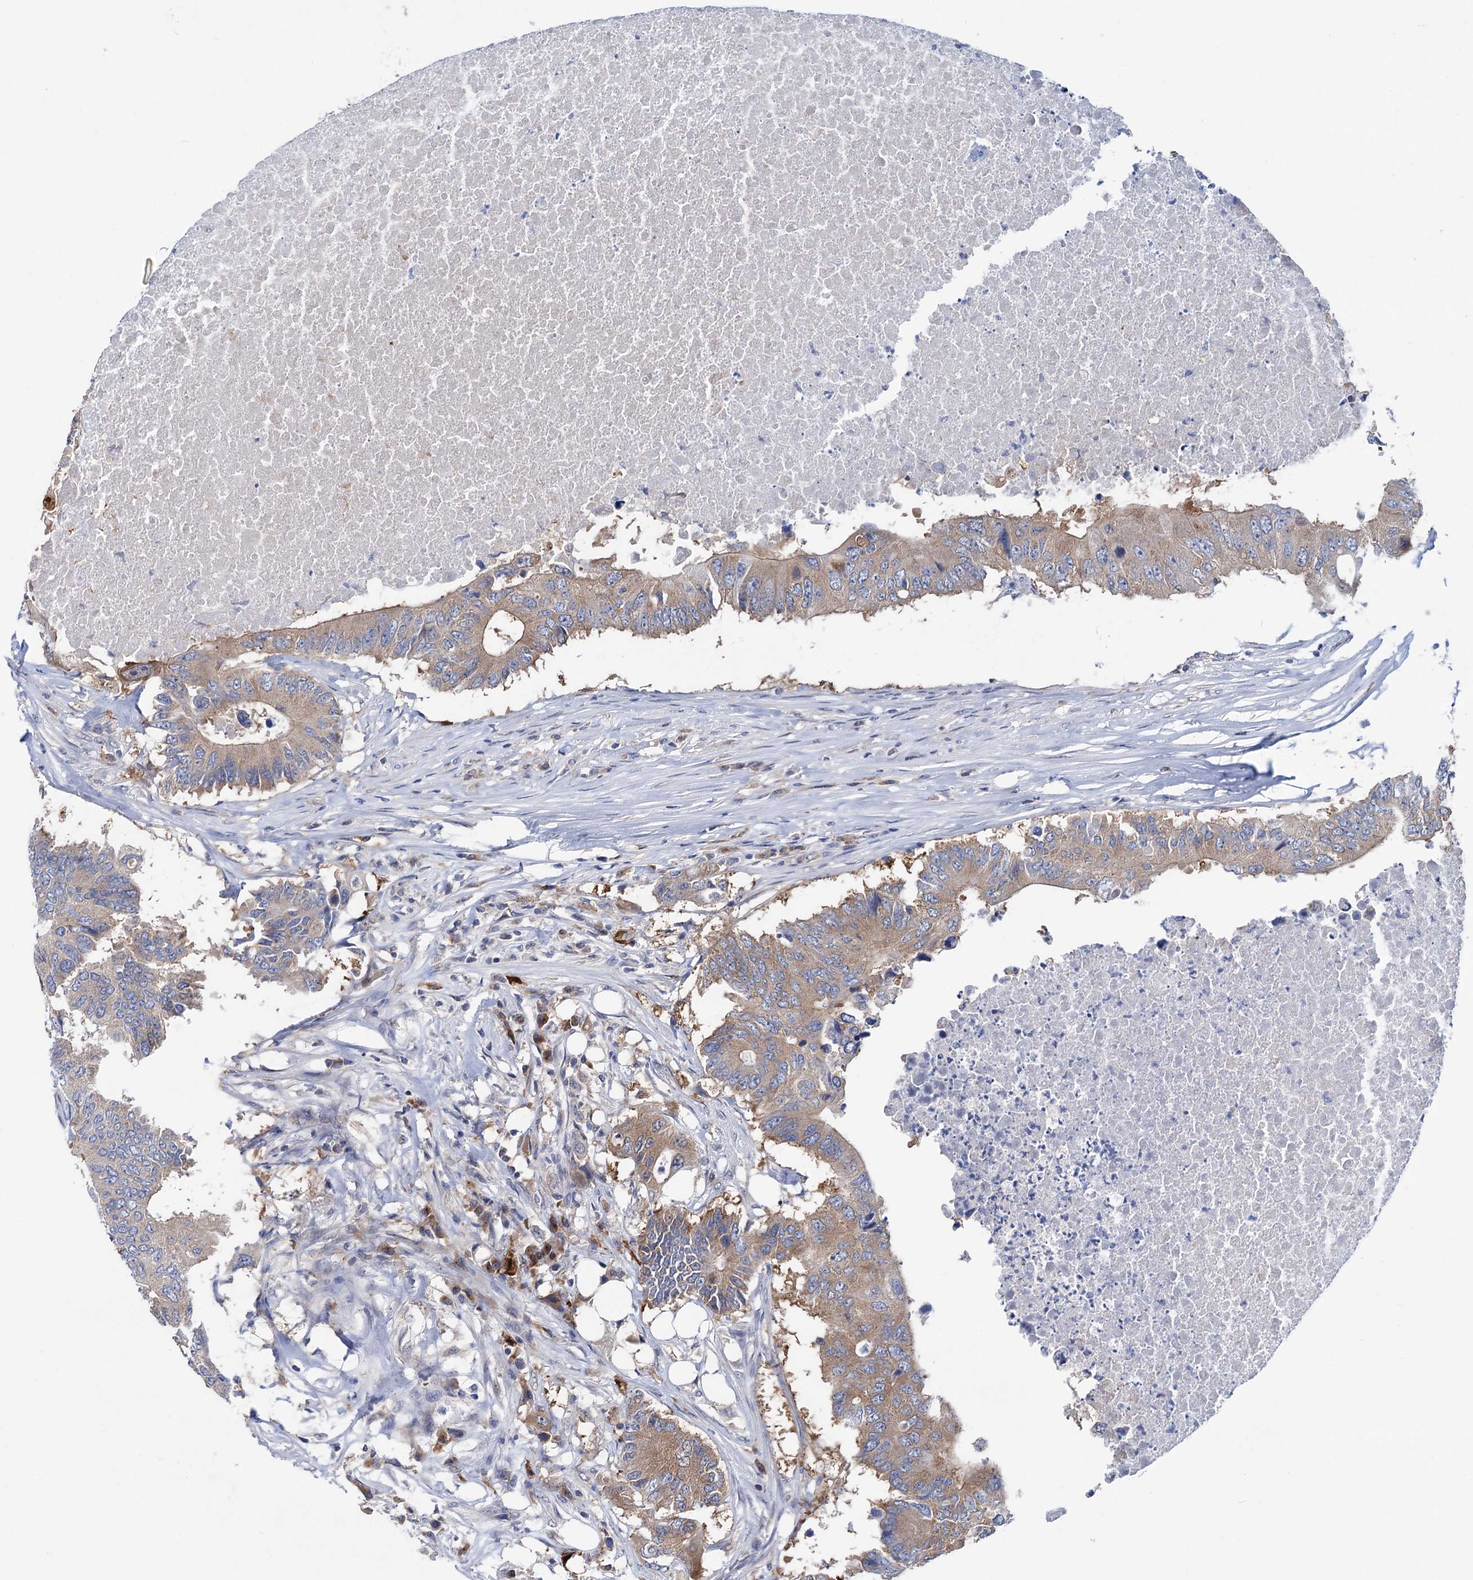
{"staining": {"intensity": "moderate", "quantity": ">75%", "location": "cytoplasmic/membranous"}, "tissue": "colorectal cancer", "cell_type": "Tumor cells", "image_type": "cancer", "snomed": [{"axis": "morphology", "description": "Adenocarcinoma, NOS"}, {"axis": "topography", "description": "Colon"}], "caption": "Brown immunohistochemical staining in human adenocarcinoma (colorectal) reveals moderate cytoplasmic/membranous staining in approximately >75% of tumor cells.", "gene": "ZNRD2", "patient": {"sex": "male", "age": 71}}